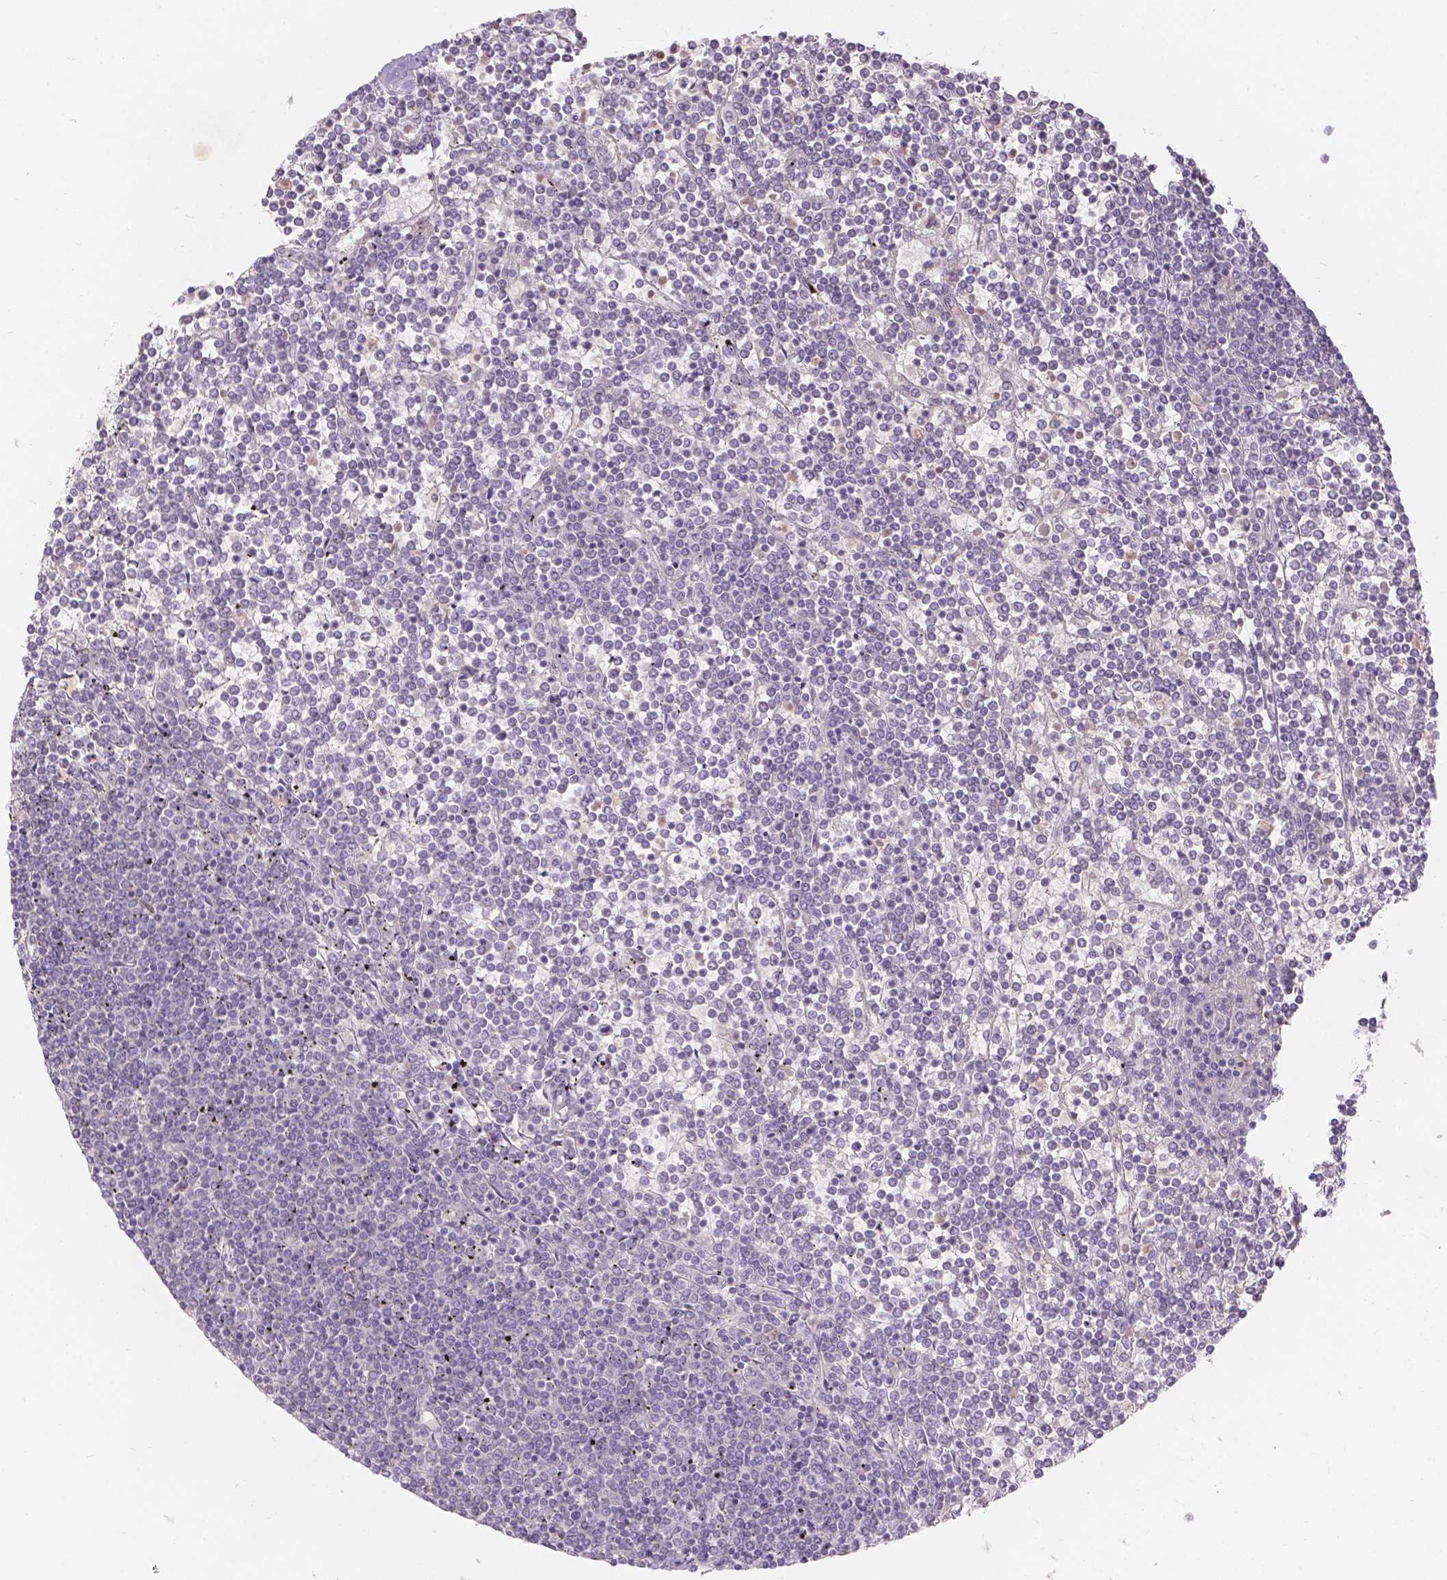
{"staining": {"intensity": "negative", "quantity": "none", "location": "none"}, "tissue": "lymphoma", "cell_type": "Tumor cells", "image_type": "cancer", "snomed": [{"axis": "morphology", "description": "Malignant lymphoma, non-Hodgkin's type, Low grade"}, {"axis": "topography", "description": "Spleen"}], "caption": "Immunohistochemical staining of human malignant lymphoma, non-Hodgkin's type (low-grade) displays no significant staining in tumor cells. Brightfield microscopy of immunohistochemistry stained with DAB (3,3'-diaminobenzidine) (brown) and hematoxylin (blue), captured at high magnification.", "gene": "DCAF4L1", "patient": {"sex": "female", "age": 19}}